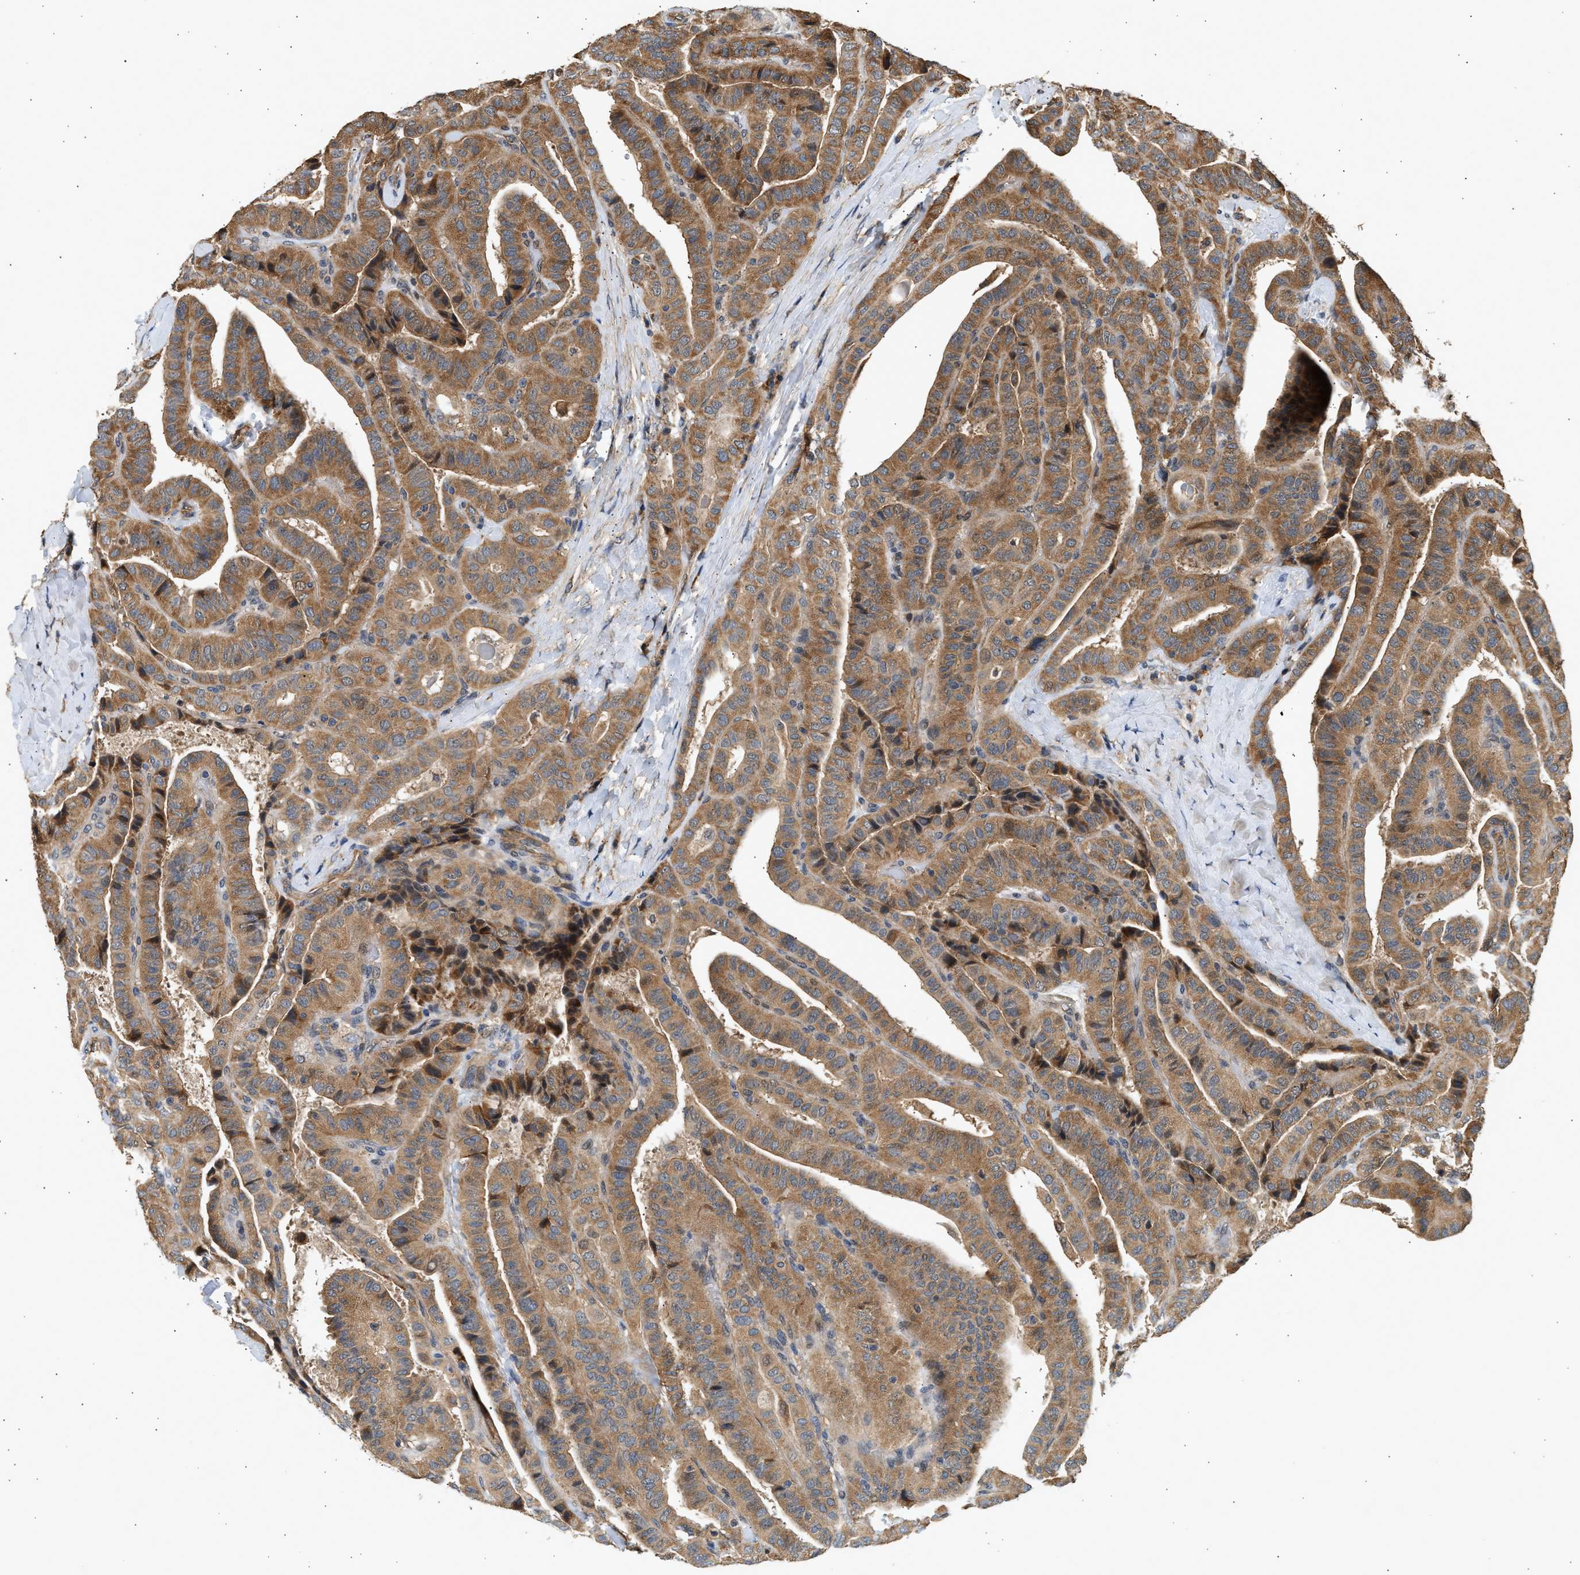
{"staining": {"intensity": "moderate", "quantity": ">75%", "location": "cytoplasmic/membranous"}, "tissue": "thyroid cancer", "cell_type": "Tumor cells", "image_type": "cancer", "snomed": [{"axis": "morphology", "description": "Papillary adenocarcinoma, NOS"}, {"axis": "topography", "description": "Thyroid gland"}], "caption": "This is a photomicrograph of immunohistochemistry staining of papillary adenocarcinoma (thyroid), which shows moderate positivity in the cytoplasmic/membranous of tumor cells.", "gene": "DUSP14", "patient": {"sex": "male", "age": 77}}